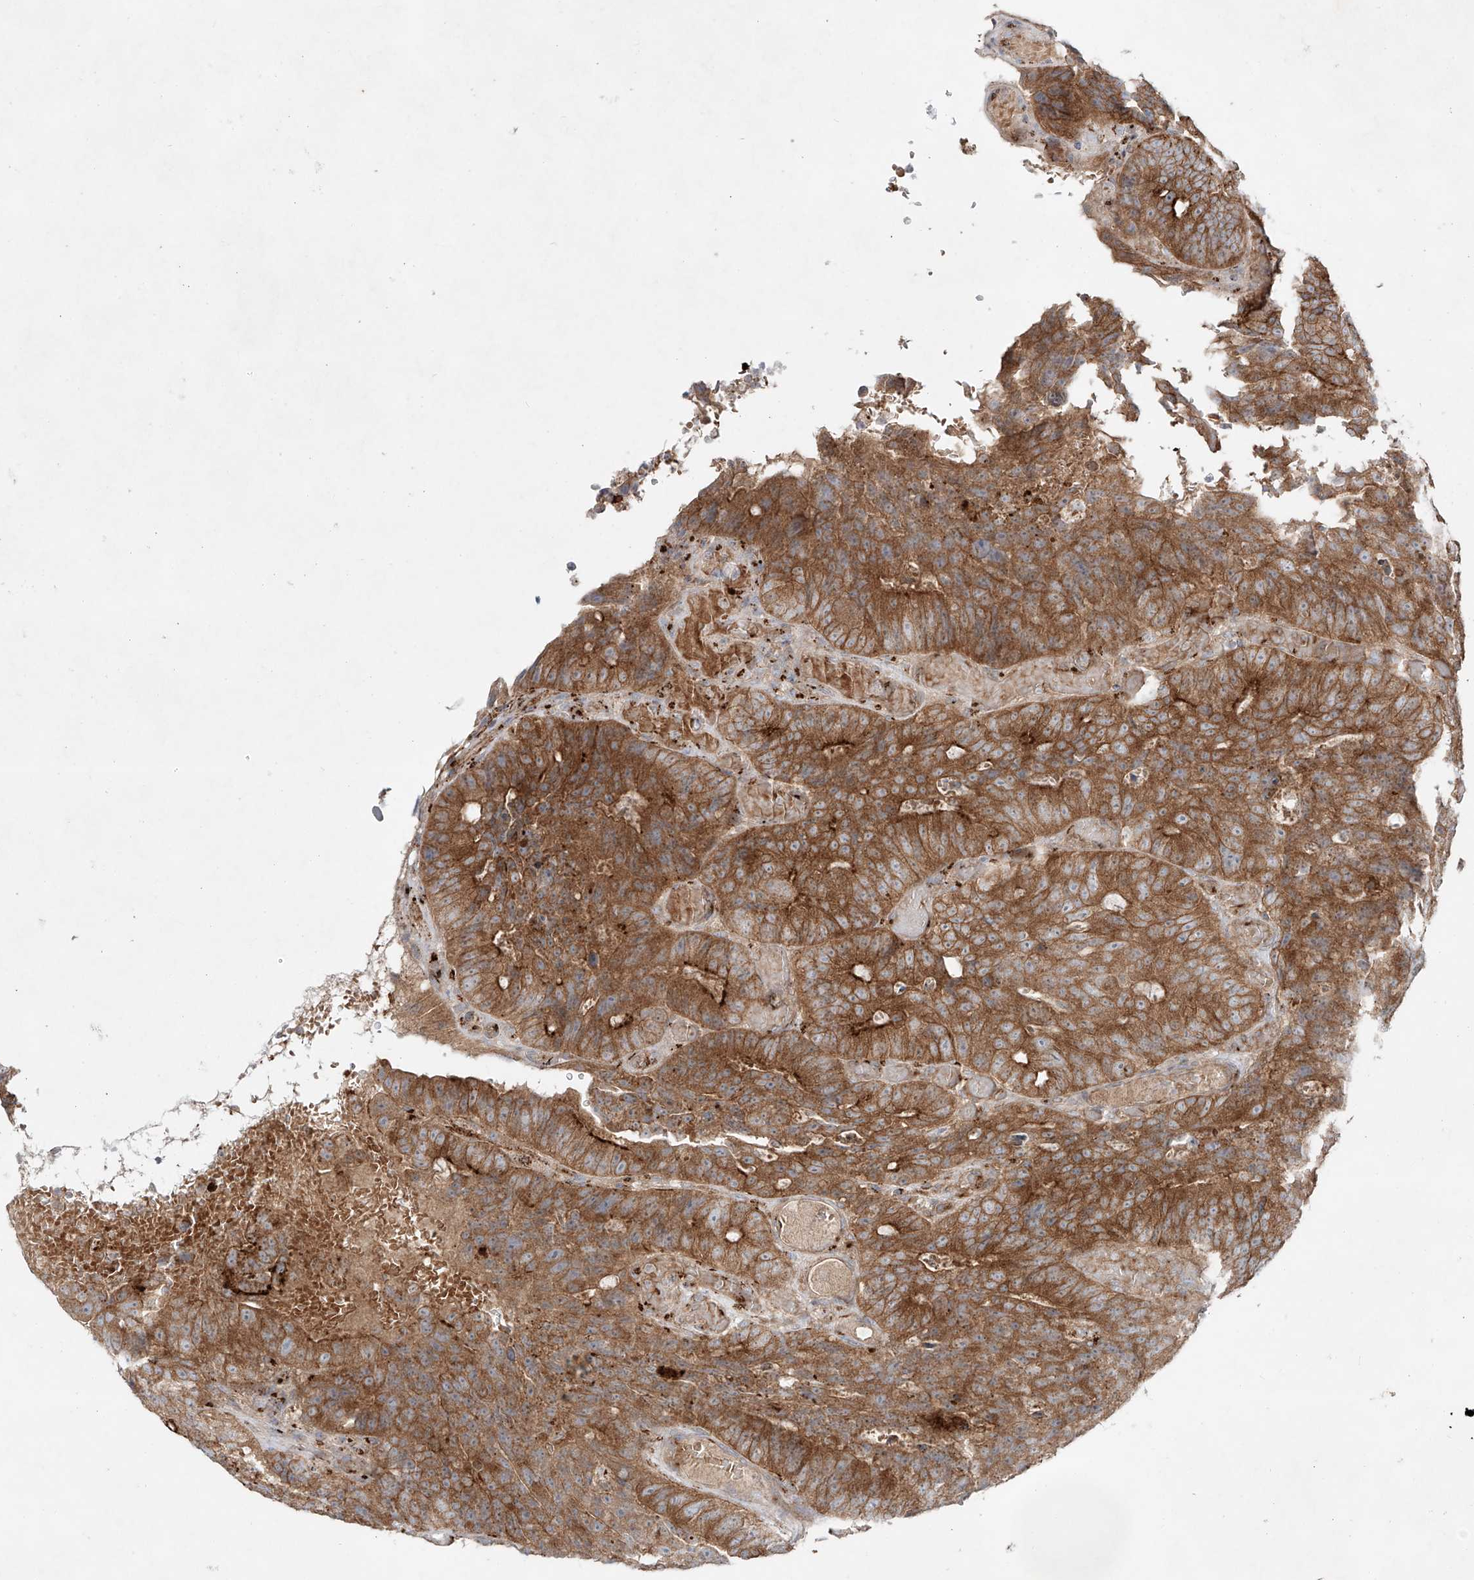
{"staining": {"intensity": "strong", "quantity": ">75%", "location": "cytoplasmic/membranous"}, "tissue": "colorectal cancer", "cell_type": "Tumor cells", "image_type": "cancer", "snomed": [{"axis": "morphology", "description": "Adenocarcinoma, NOS"}, {"axis": "topography", "description": "Colon"}], "caption": "IHC histopathology image of neoplastic tissue: colorectal cancer (adenocarcinoma) stained using immunohistochemistry displays high levels of strong protein expression localized specifically in the cytoplasmic/membranous of tumor cells, appearing as a cytoplasmic/membranous brown color.", "gene": "TJAP1", "patient": {"sex": "male", "age": 87}}